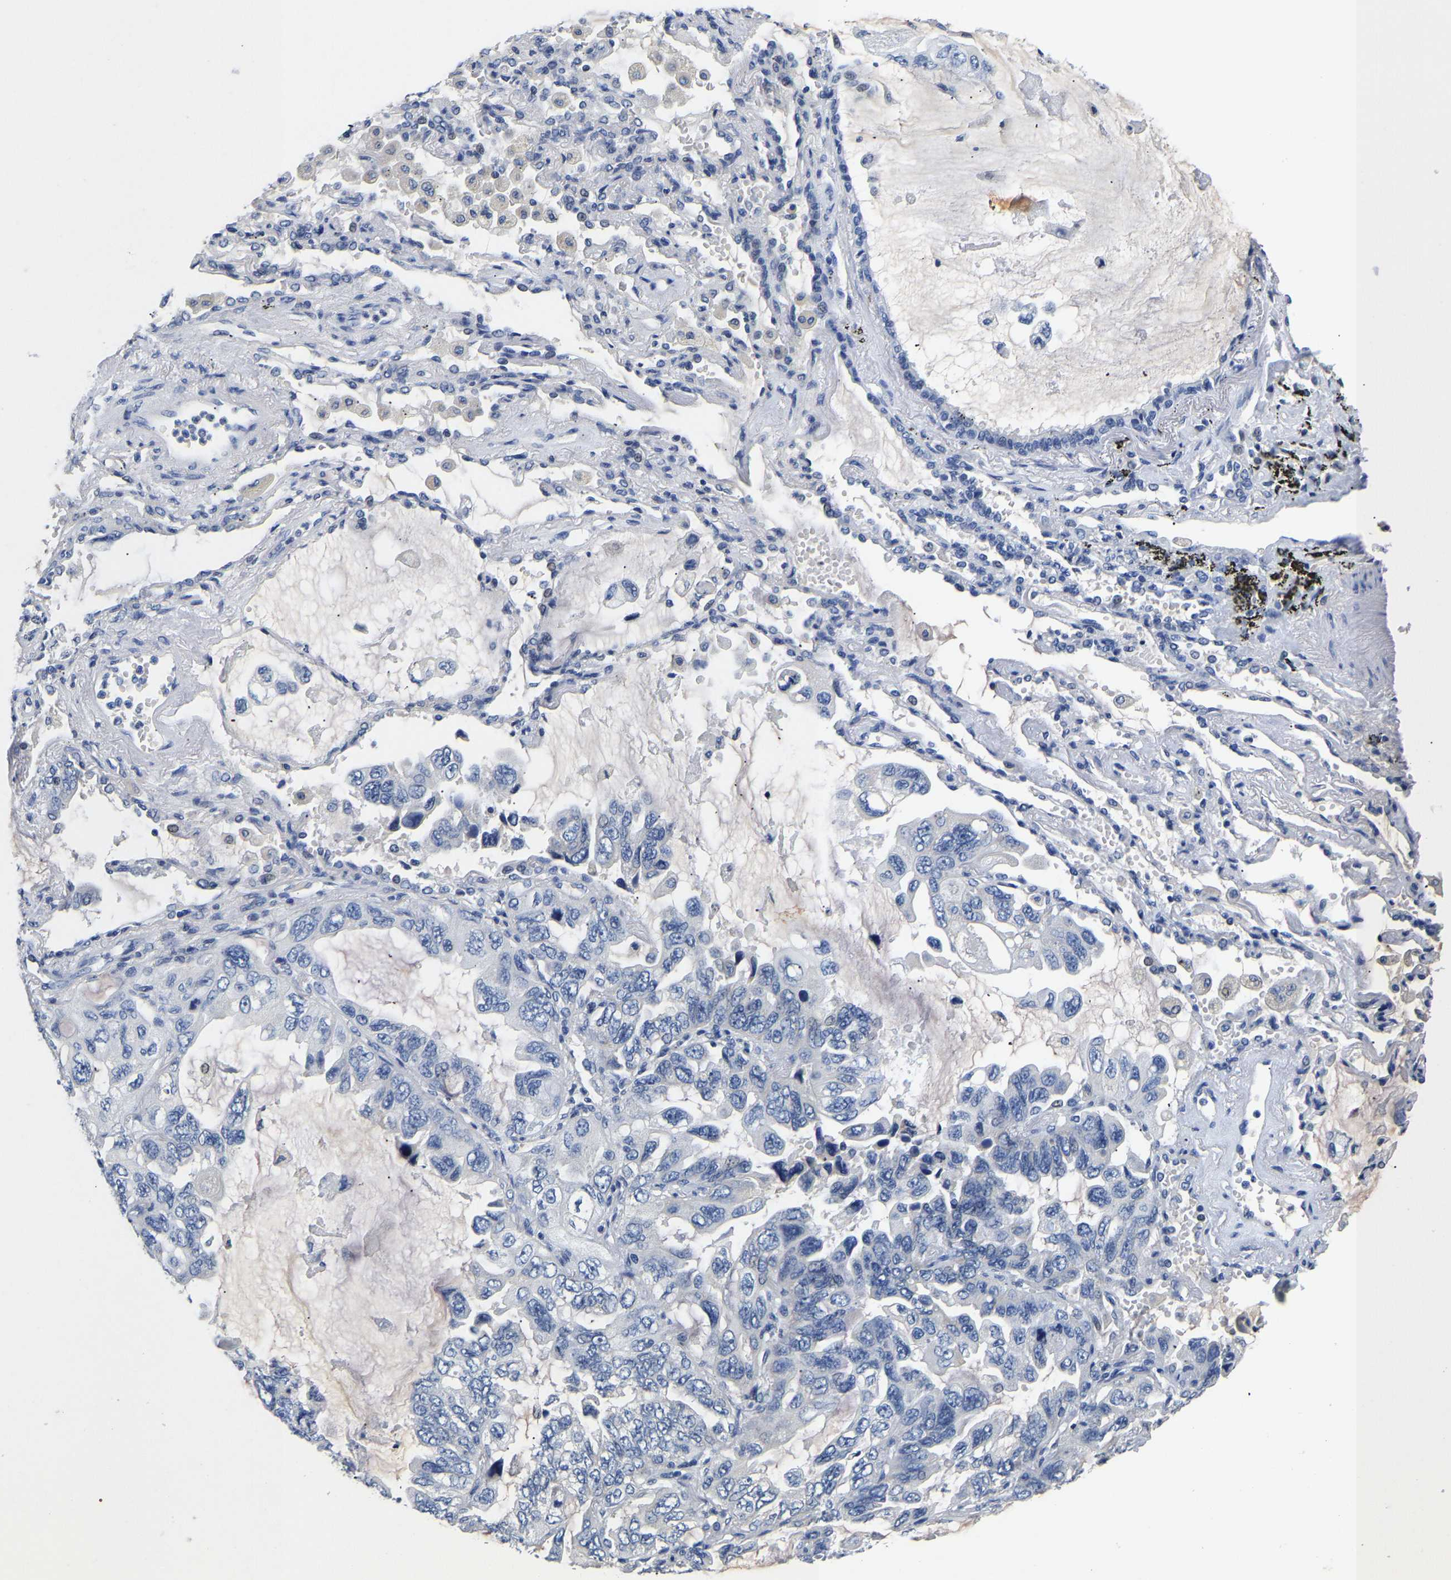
{"staining": {"intensity": "negative", "quantity": "none", "location": "none"}, "tissue": "lung cancer", "cell_type": "Tumor cells", "image_type": "cancer", "snomed": [{"axis": "morphology", "description": "Squamous cell carcinoma, NOS"}, {"axis": "topography", "description": "Lung"}], "caption": "This is an immunohistochemistry (IHC) histopathology image of human lung cancer. There is no staining in tumor cells.", "gene": "PCK2", "patient": {"sex": "female", "age": 73}}